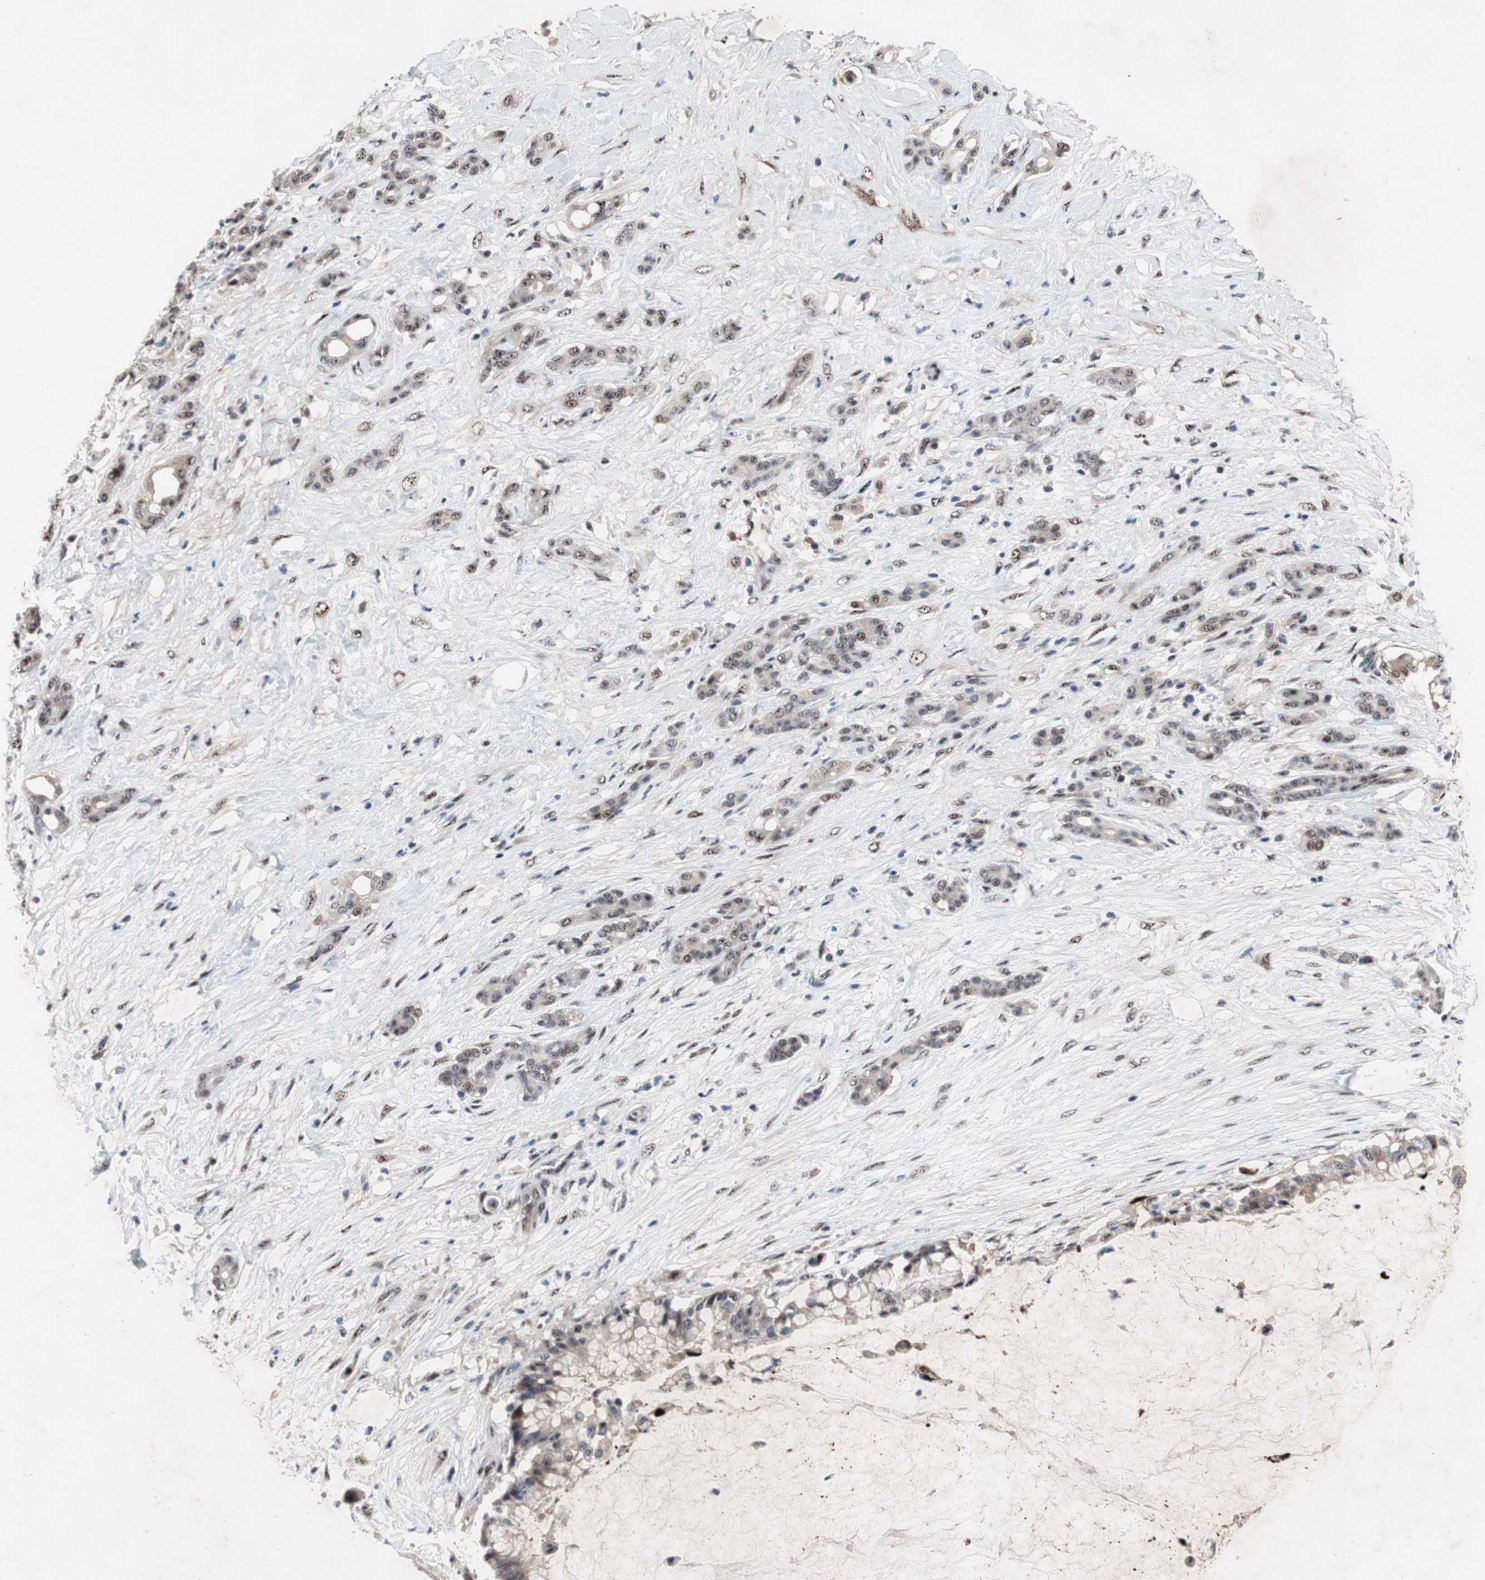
{"staining": {"intensity": "weak", "quantity": "25%-75%", "location": "nuclear"}, "tissue": "pancreatic cancer", "cell_type": "Tumor cells", "image_type": "cancer", "snomed": [{"axis": "morphology", "description": "Adenocarcinoma, NOS"}, {"axis": "topography", "description": "Pancreas"}], "caption": "A high-resolution histopathology image shows immunohistochemistry (IHC) staining of pancreatic cancer, which reveals weak nuclear staining in about 25%-75% of tumor cells.", "gene": "SOX7", "patient": {"sex": "male", "age": 41}}